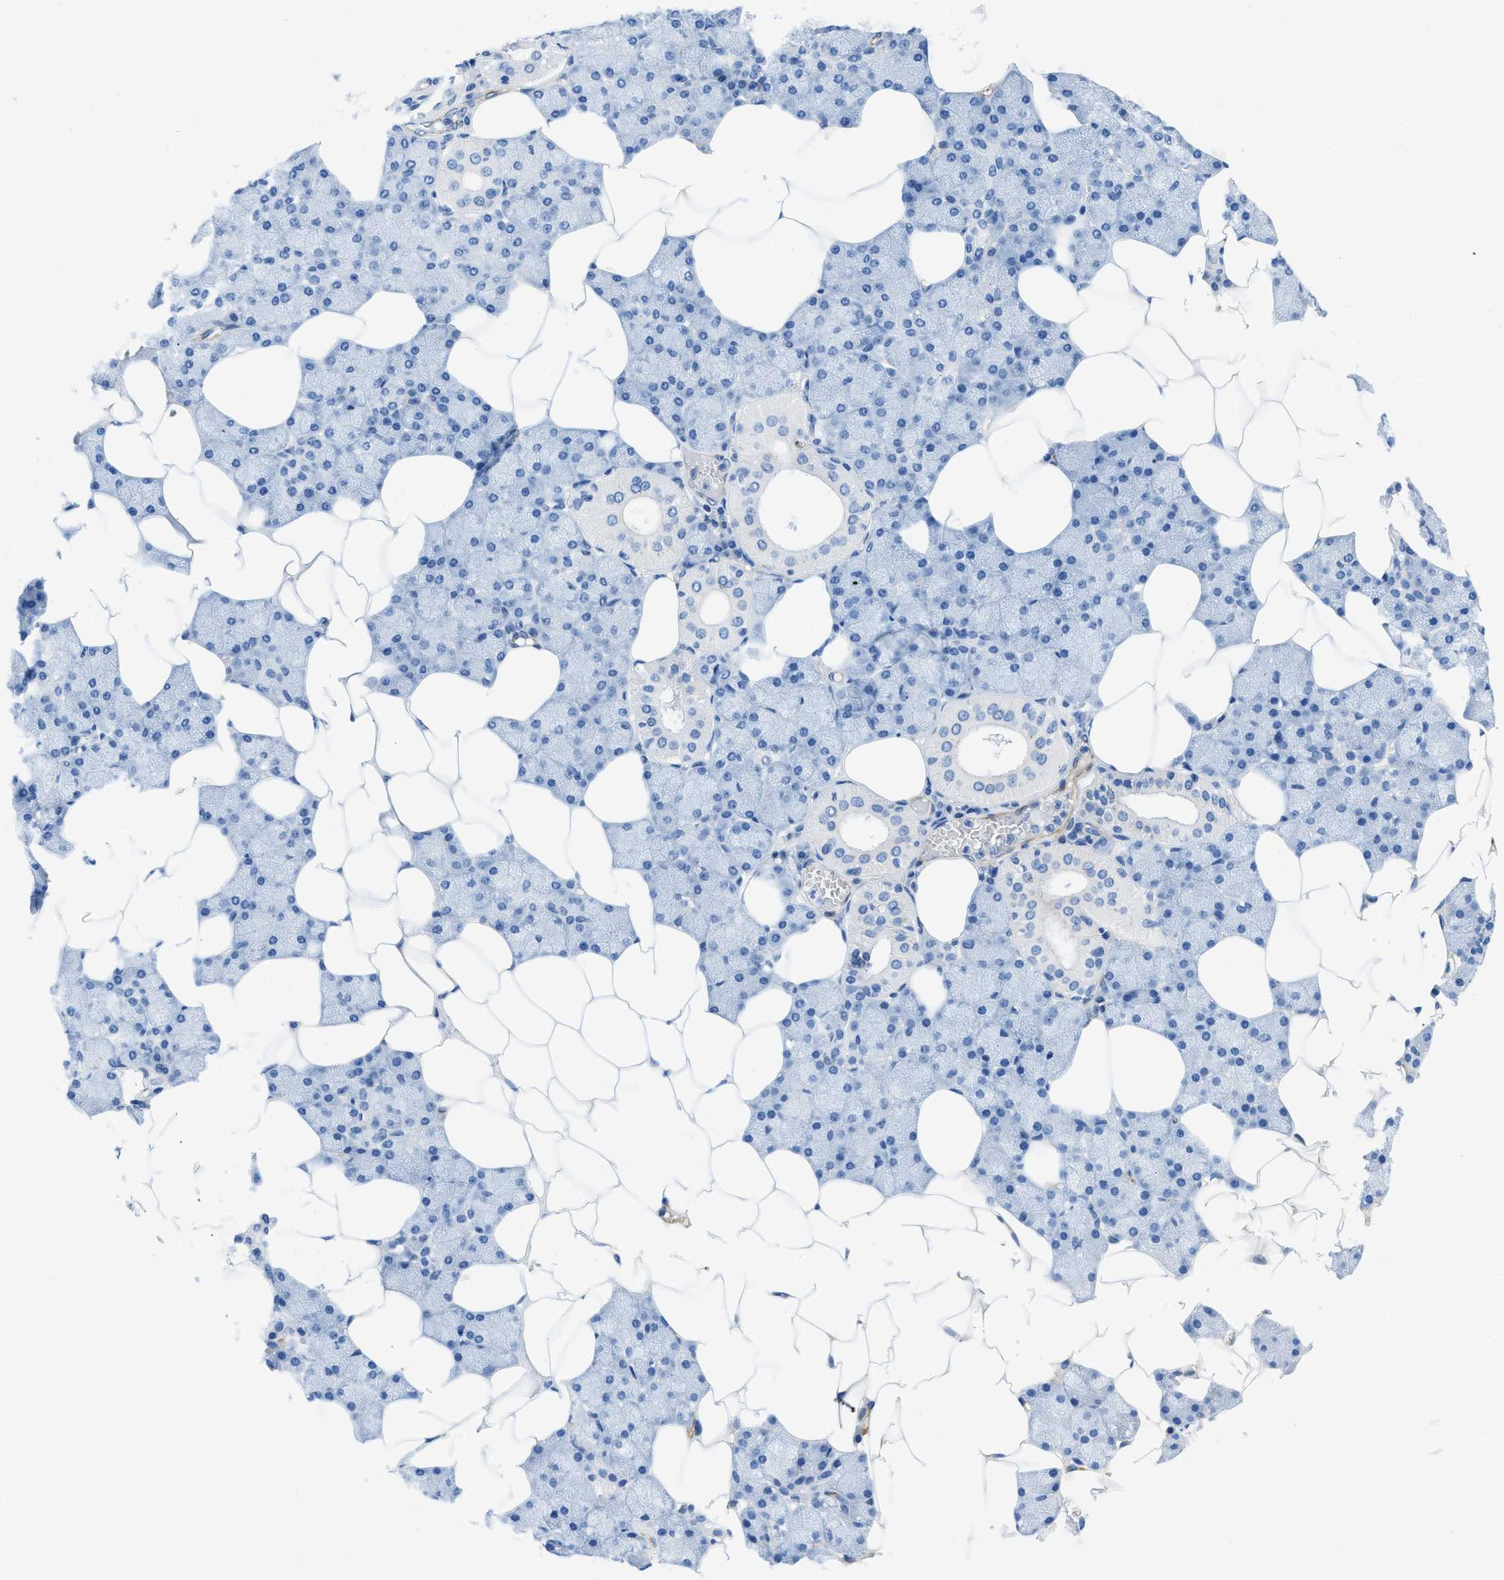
{"staining": {"intensity": "negative", "quantity": "none", "location": "none"}, "tissue": "salivary gland", "cell_type": "Glandular cells", "image_type": "normal", "snomed": [{"axis": "morphology", "description": "Normal tissue, NOS"}, {"axis": "topography", "description": "Salivary gland"}], "caption": "Histopathology image shows no protein positivity in glandular cells of benign salivary gland. (DAB immunohistochemistry visualized using brightfield microscopy, high magnification).", "gene": "XCR1", "patient": {"sex": "male", "age": 62}}